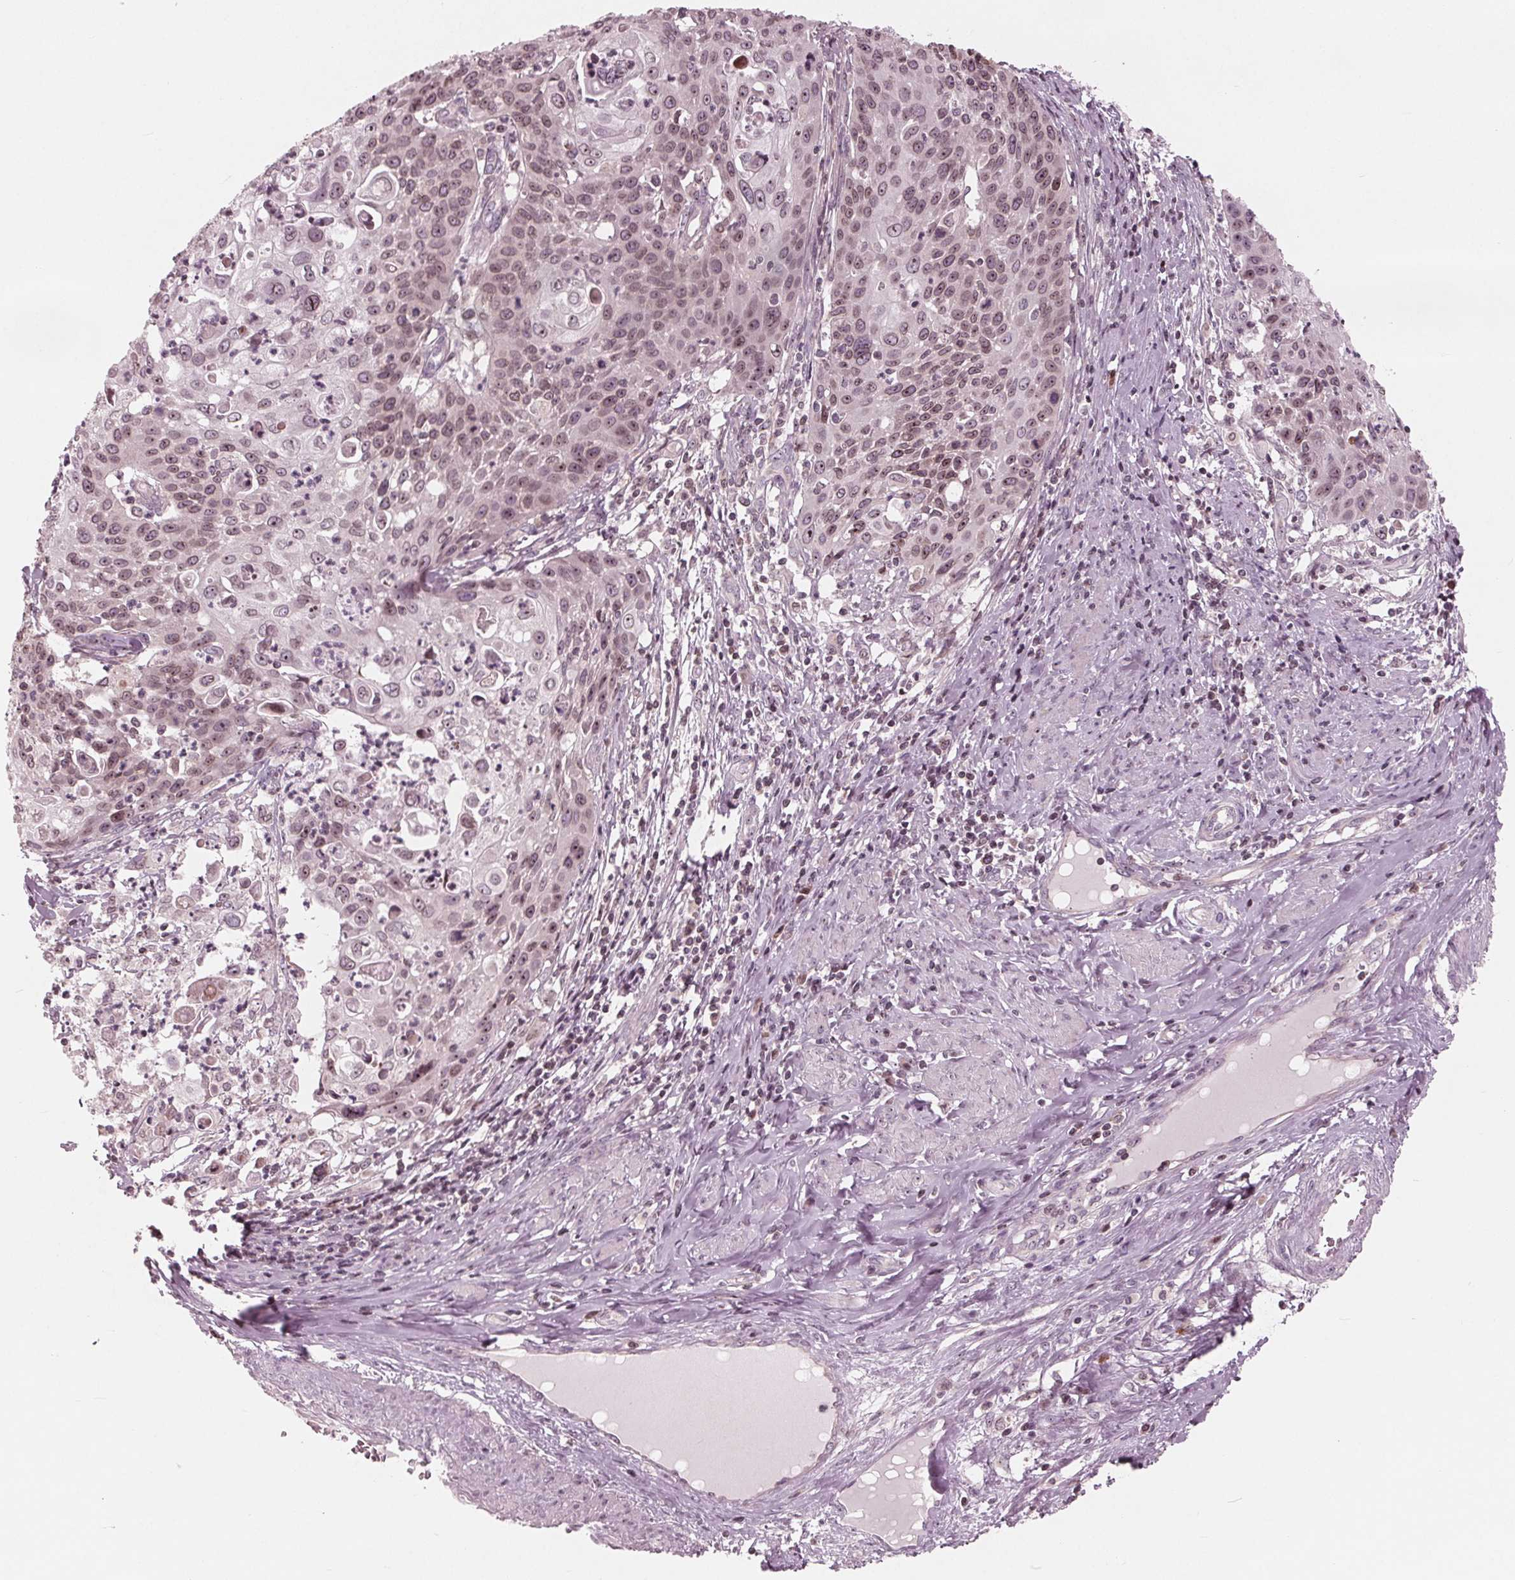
{"staining": {"intensity": "moderate", "quantity": "25%-75%", "location": "cytoplasmic/membranous,nuclear"}, "tissue": "cervical cancer", "cell_type": "Tumor cells", "image_type": "cancer", "snomed": [{"axis": "morphology", "description": "Squamous cell carcinoma, NOS"}, {"axis": "topography", "description": "Cervix"}], "caption": "Cervical cancer stained with a protein marker exhibits moderate staining in tumor cells.", "gene": "NUP210", "patient": {"sex": "female", "age": 65}}